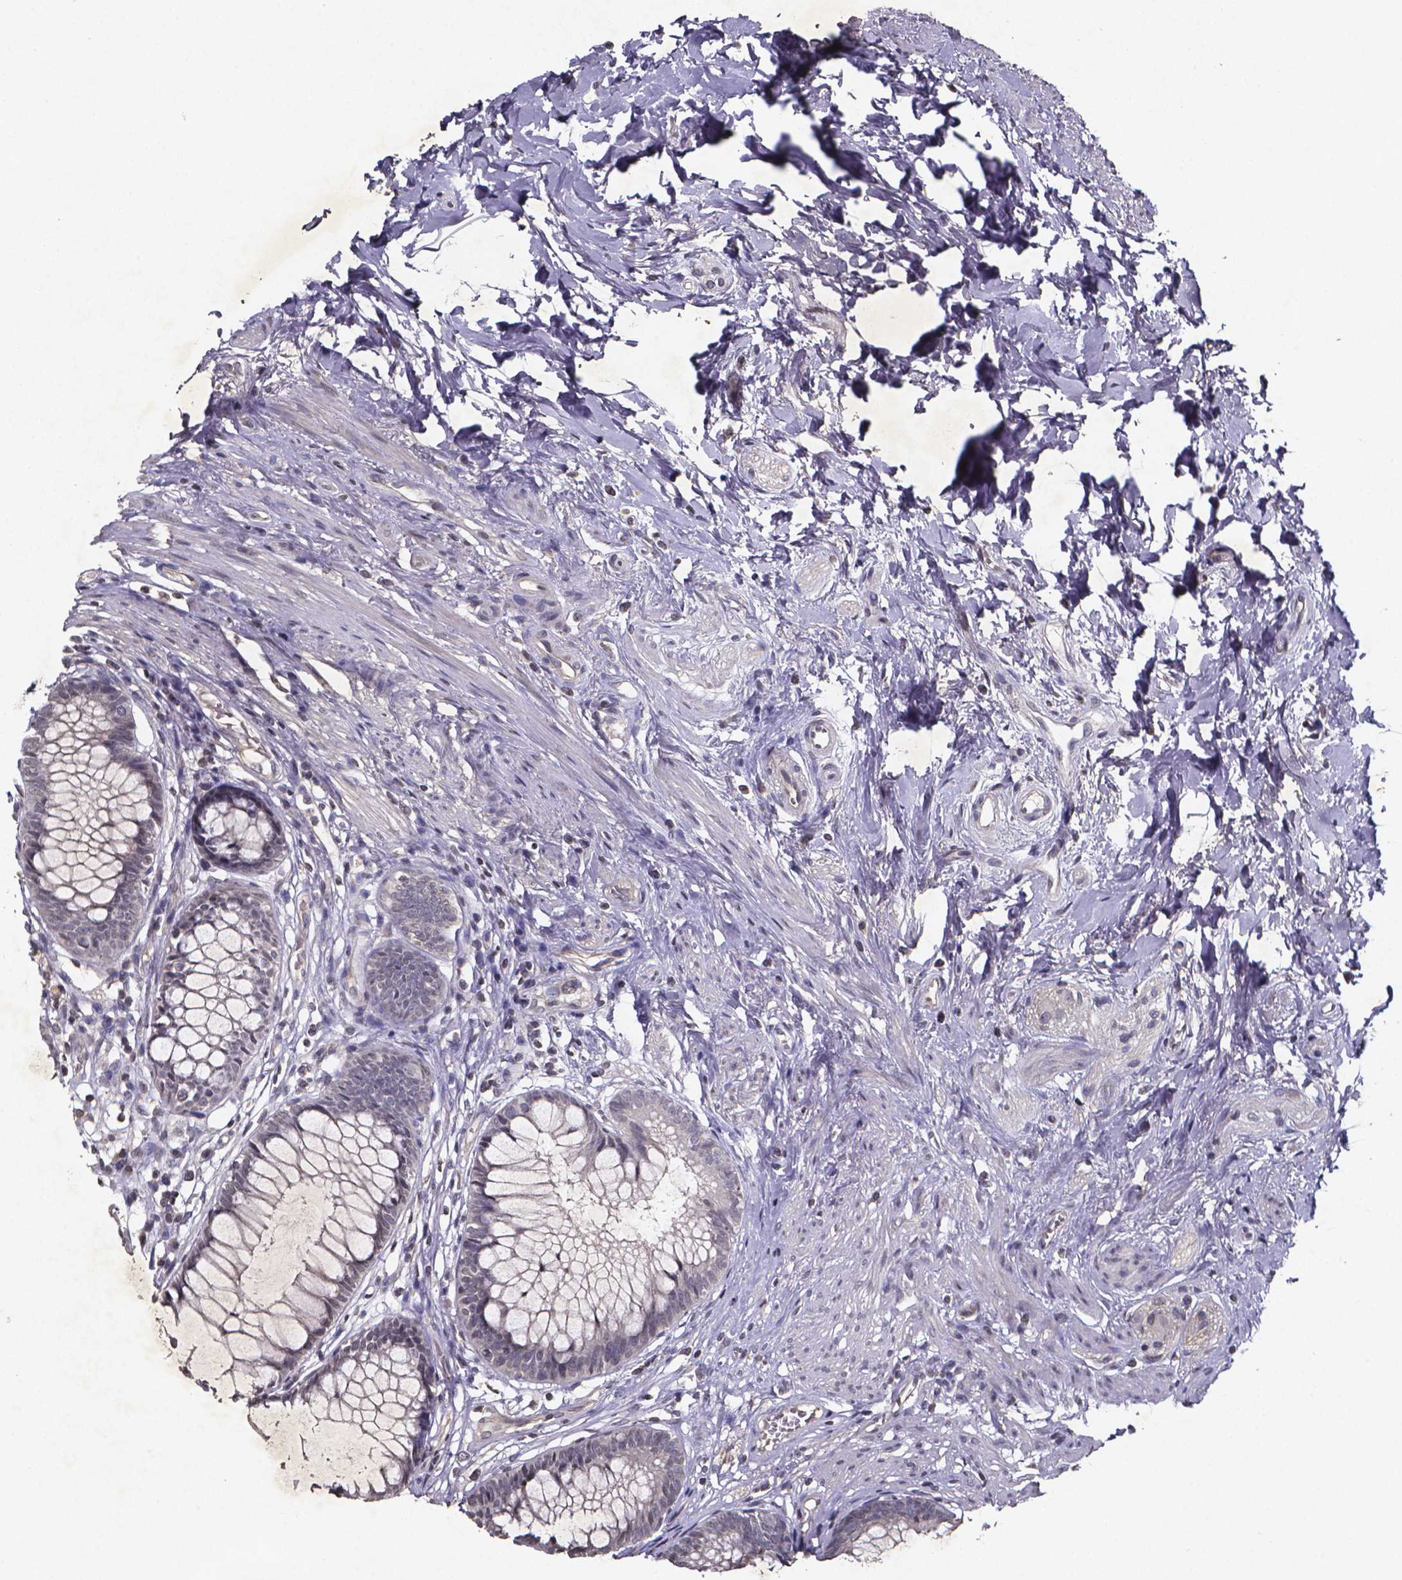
{"staining": {"intensity": "negative", "quantity": "none", "location": "none"}, "tissue": "rectum", "cell_type": "Glandular cells", "image_type": "normal", "snomed": [{"axis": "morphology", "description": "Normal tissue, NOS"}, {"axis": "topography", "description": "Smooth muscle"}, {"axis": "topography", "description": "Rectum"}], "caption": "Photomicrograph shows no significant protein expression in glandular cells of normal rectum. (DAB (3,3'-diaminobenzidine) IHC visualized using brightfield microscopy, high magnification).", "gene": "TP73", "patient": {"sex": "male", "age": 53}}